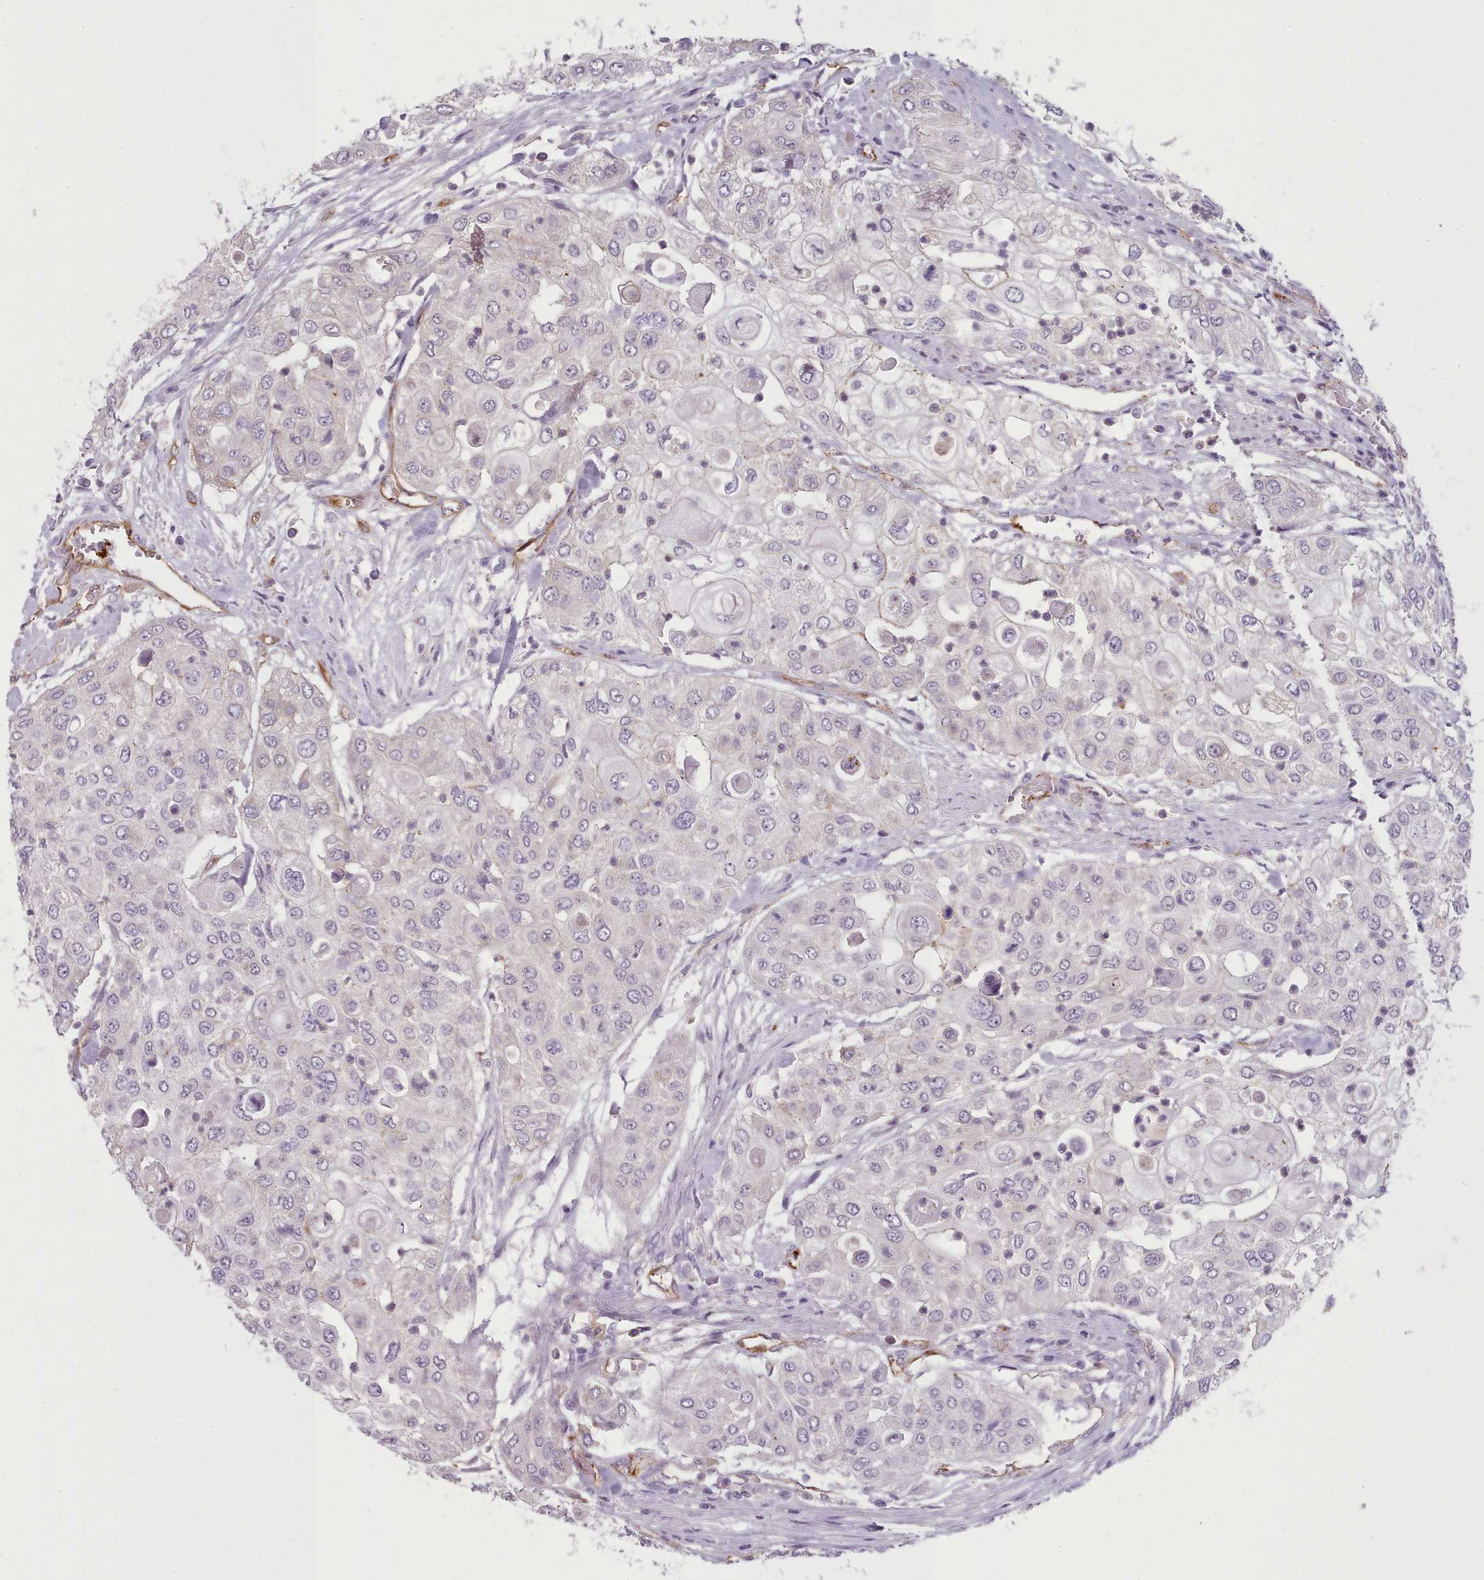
{"staining": {"intensity": "negative", "quantity": "none", "location": "none"}, "tissue": "urothelial cancer", "cell_type": "Tumor cells", "image_type": "cancer", "snomed": [{"axis": "morphology", "description": "Urothelial carcinoma, High grade"}, {"axis": "topography", "description": "Urinary bladder"}], "caption": "The histopathology image shows no significant expression in tumor cells of high-grade urothelial carcinoma.", "gene": "CD300LF", "patient": {"sex": "female", "age": 79}}